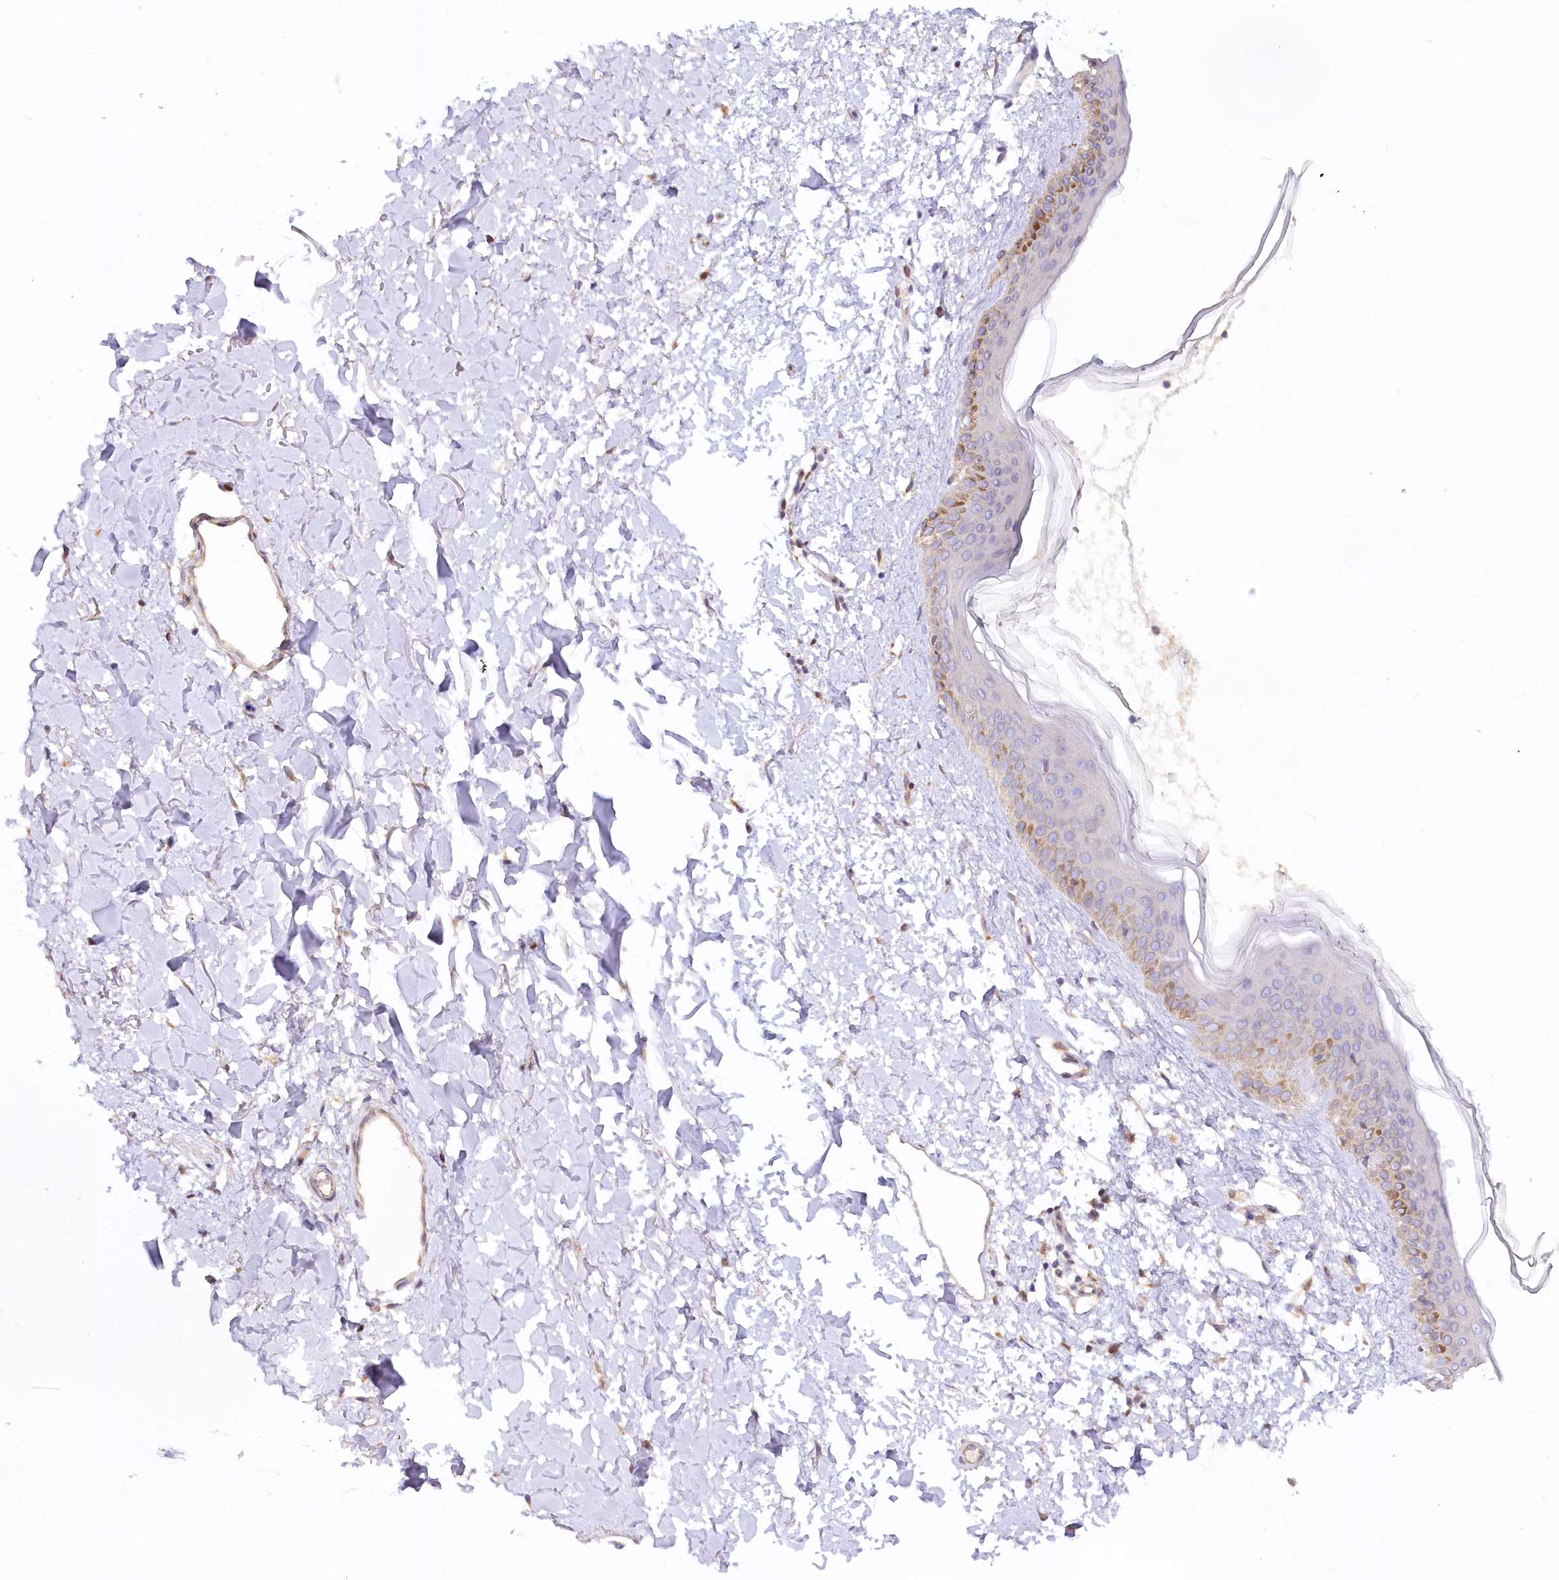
{"staining": {"intensity": "weak", "quantity": ">75%", "location": "cytoplasmic/membranous"}, "tissue": "skin", "cell_type": "Fibroblasts", "image_type": "normal", "snomed": [{"axis": "morphology", "description": "Normal tissue, NOS"}, {"axis": "topography", "description": "Skin"}], "caption": "Fibroblasts demonstrate low levels of weak cytoplasmic/membranous expression in approximately >75% of cells in benign human skin. The staining was performed using DAB (3,3'-diaminobenzidine), with brown indicating positive protein expression. Nuclei are stained blue with hematoxylin.", "gene": "PAIP2", "patient": {"sex": "female", "age": 58}}